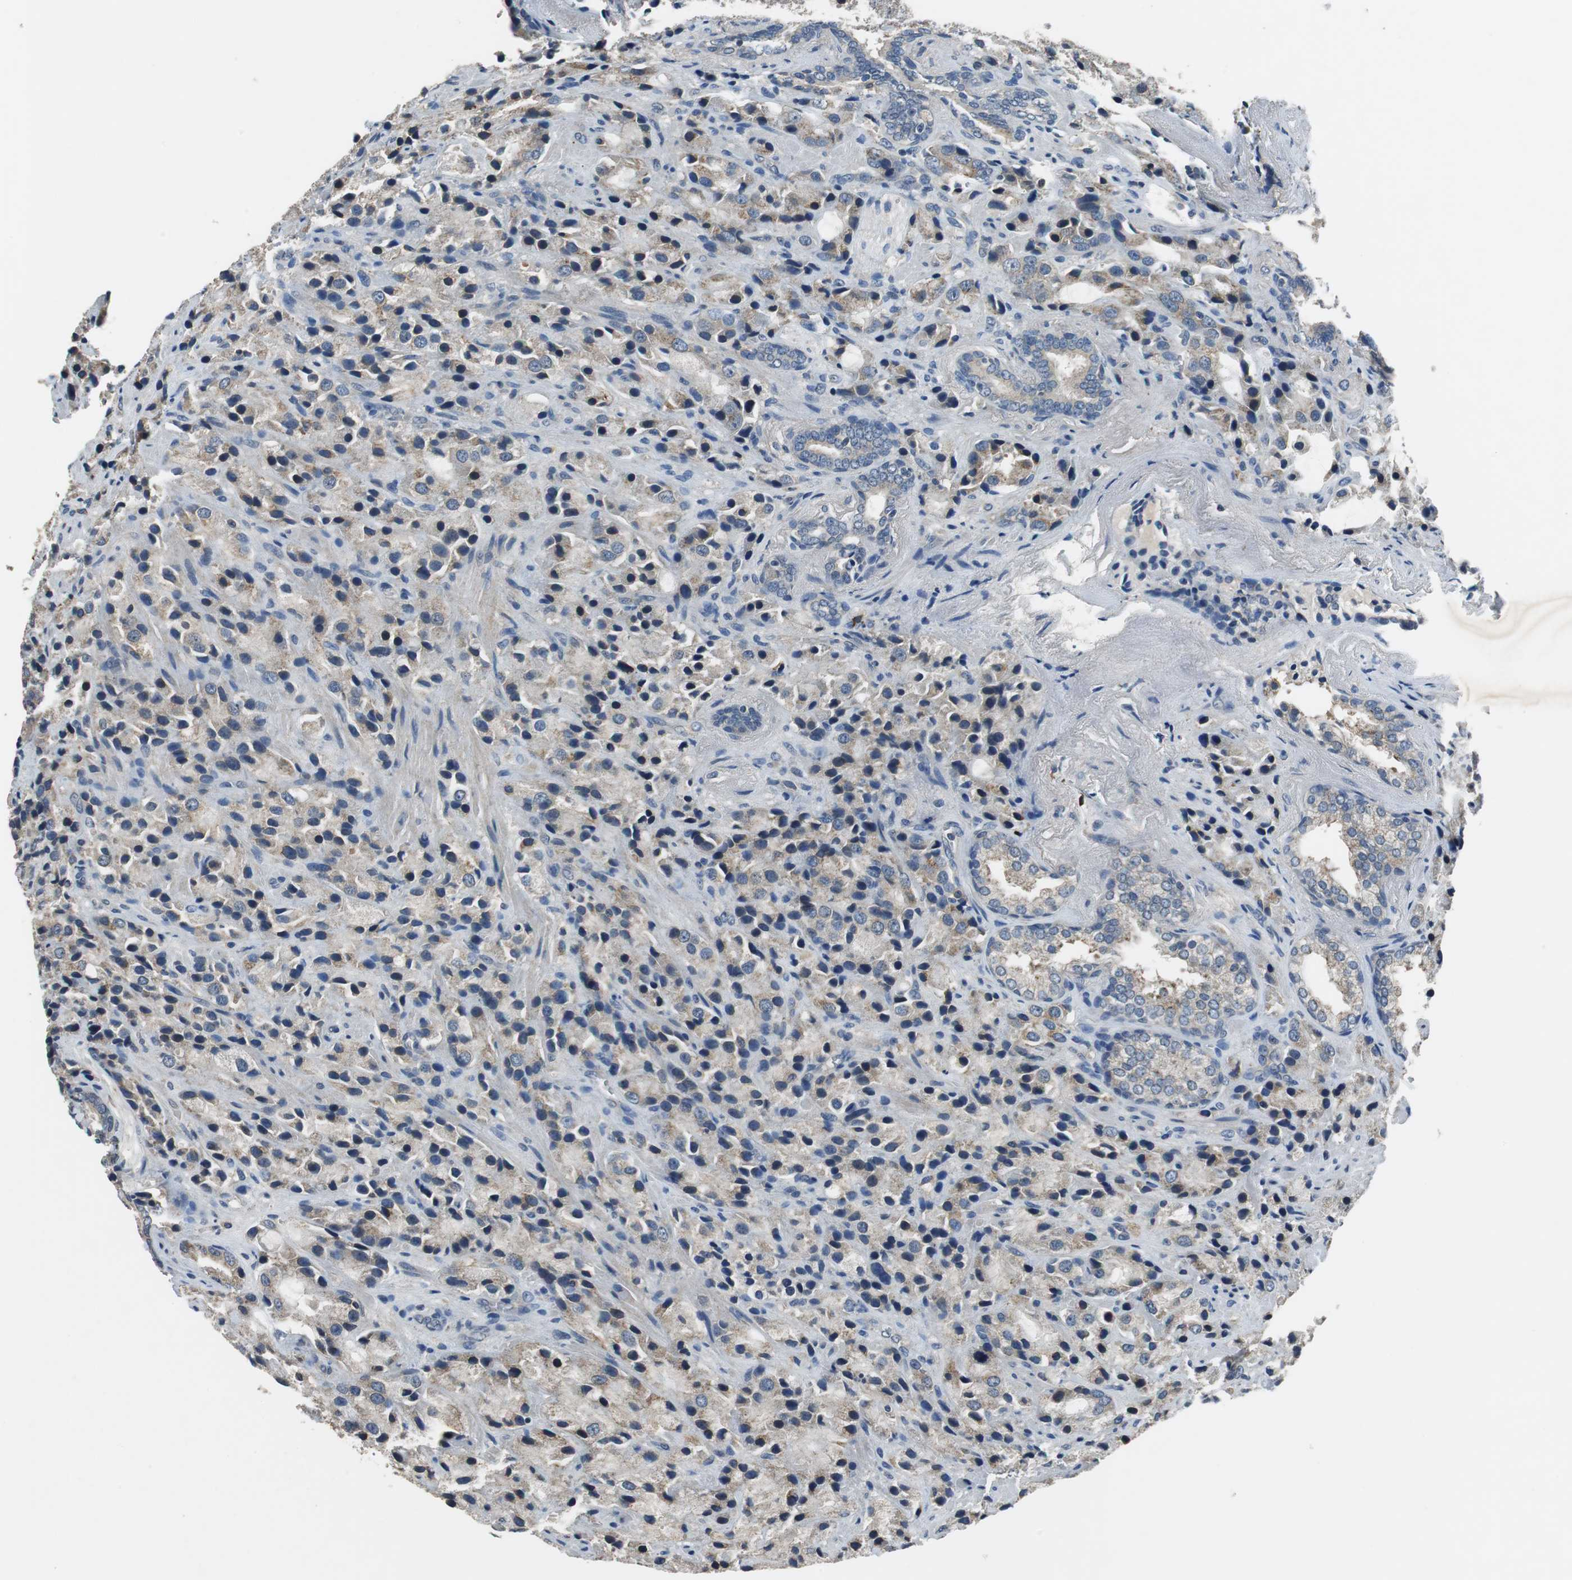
{"staining": {"intensity": "weak", "quantity": ">75%", "location": "cytoplasmic/membranous"}, "tissue": "prostate cancer", "cell_type": "Tumor cells", "image_type": "cancer", "snomed": [{"axis": "morphology", "description": "Adenocarcinoma, High grade"}, {"axis": "topography", "description": "Prostate"}], "caption": "The photomicrograph displays immunohistochemical staining of prostate cancer (adenocarcinoma (high-grade)). There is weak cytoplasmic/membranous expression is appreciated in about >75% of tumor cells.", "gene": "MTIF2", "patient": {"sex": "male", "age": 70}}